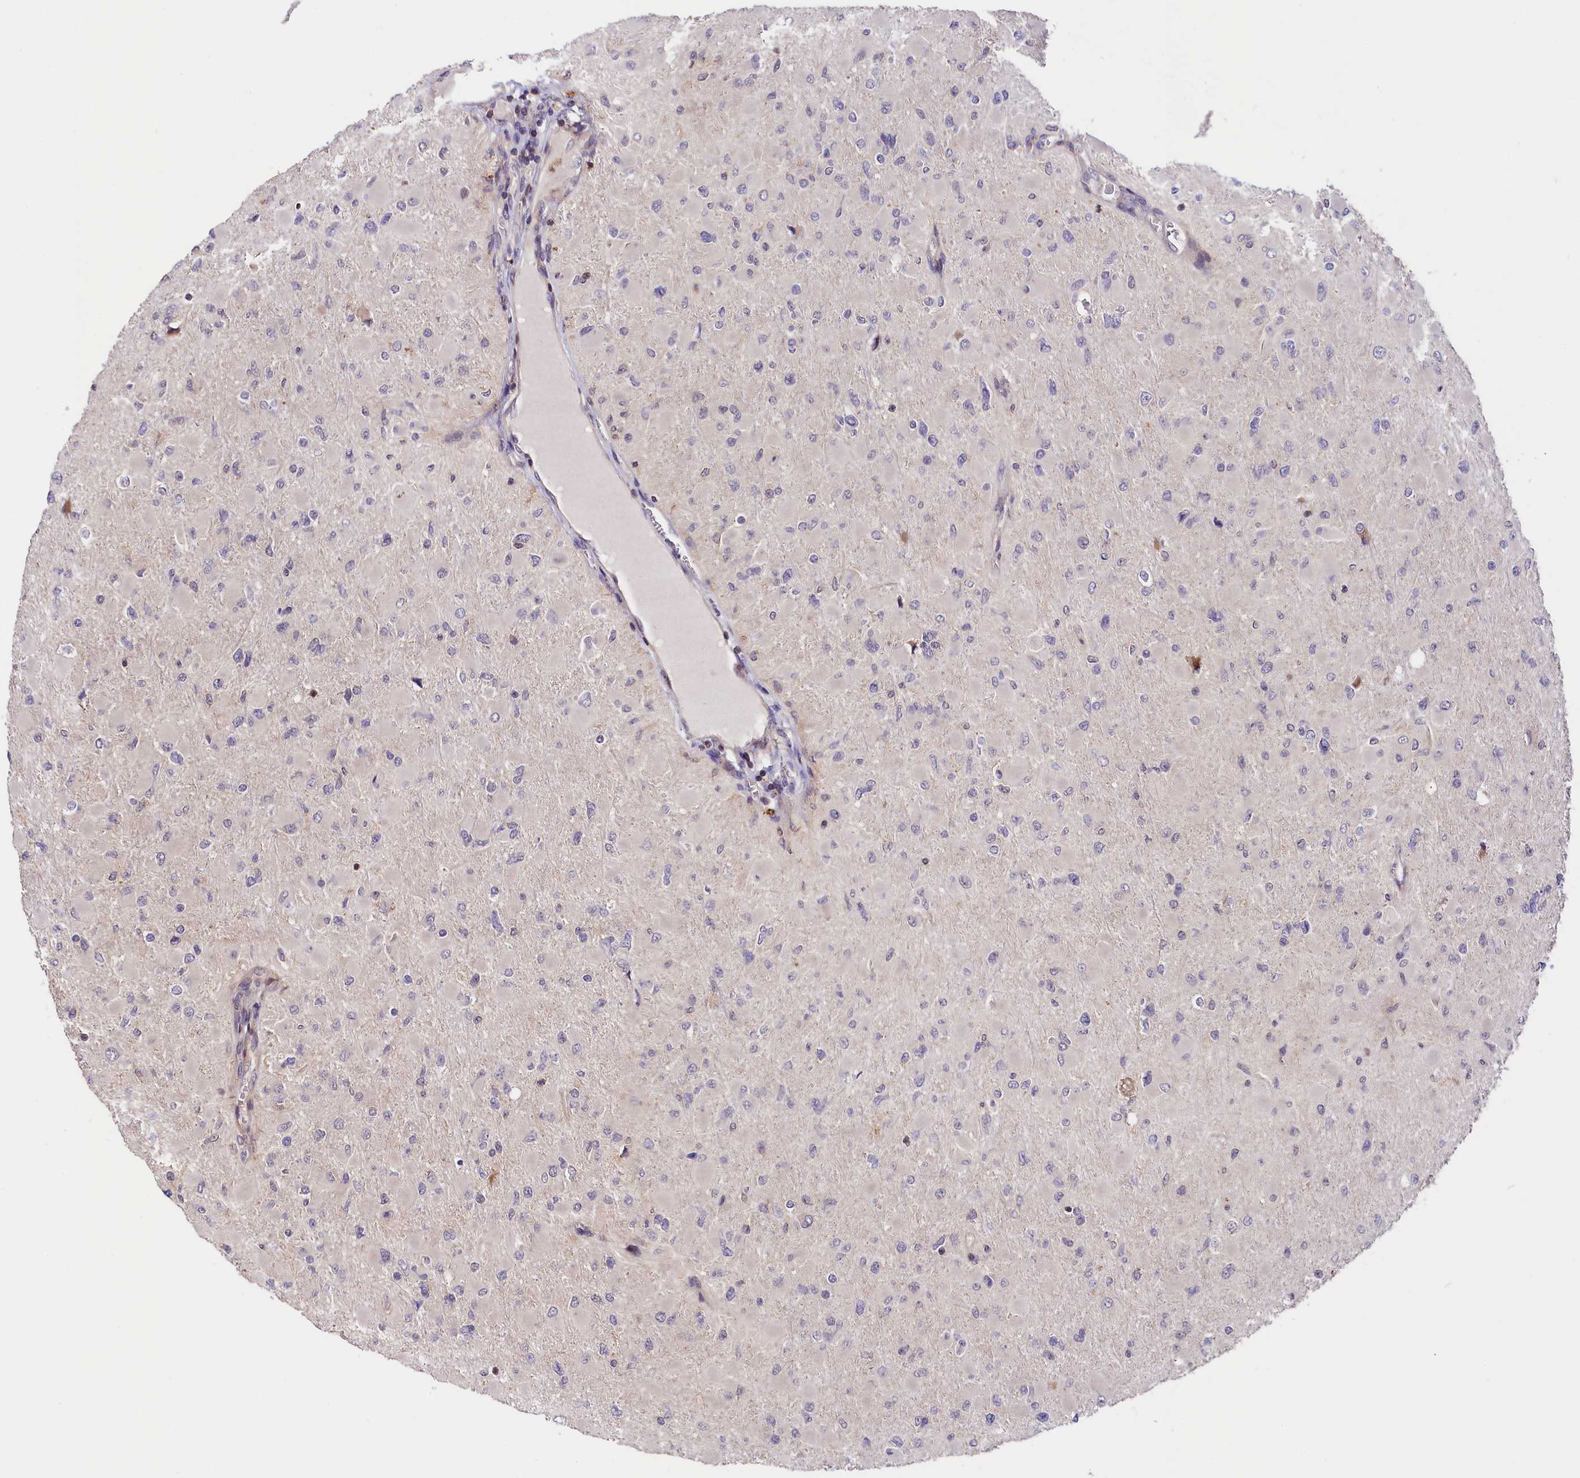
{"staining": {"intensity": "negative", "quantity": "none", "location": "none"}, "tissue": "glioma", "cell_type": "Tumor cells", "image_type": "cancer", "snomed": [{"axis": "morphology", "description": "Glioma, malignant, High grade"}, {"axis": "topography", "description": "Cerebral cortex"}], "caption": "The photomicrograph displays no staining of tumor cells in glioma. The staining is performed using DAB (3,3'-diaminobenzidine) brown chromogen with nuclei counter-stained in using hematoxylin.", "gene": "CACNA1H", "patient": {"sex": "female", "age": 36}}